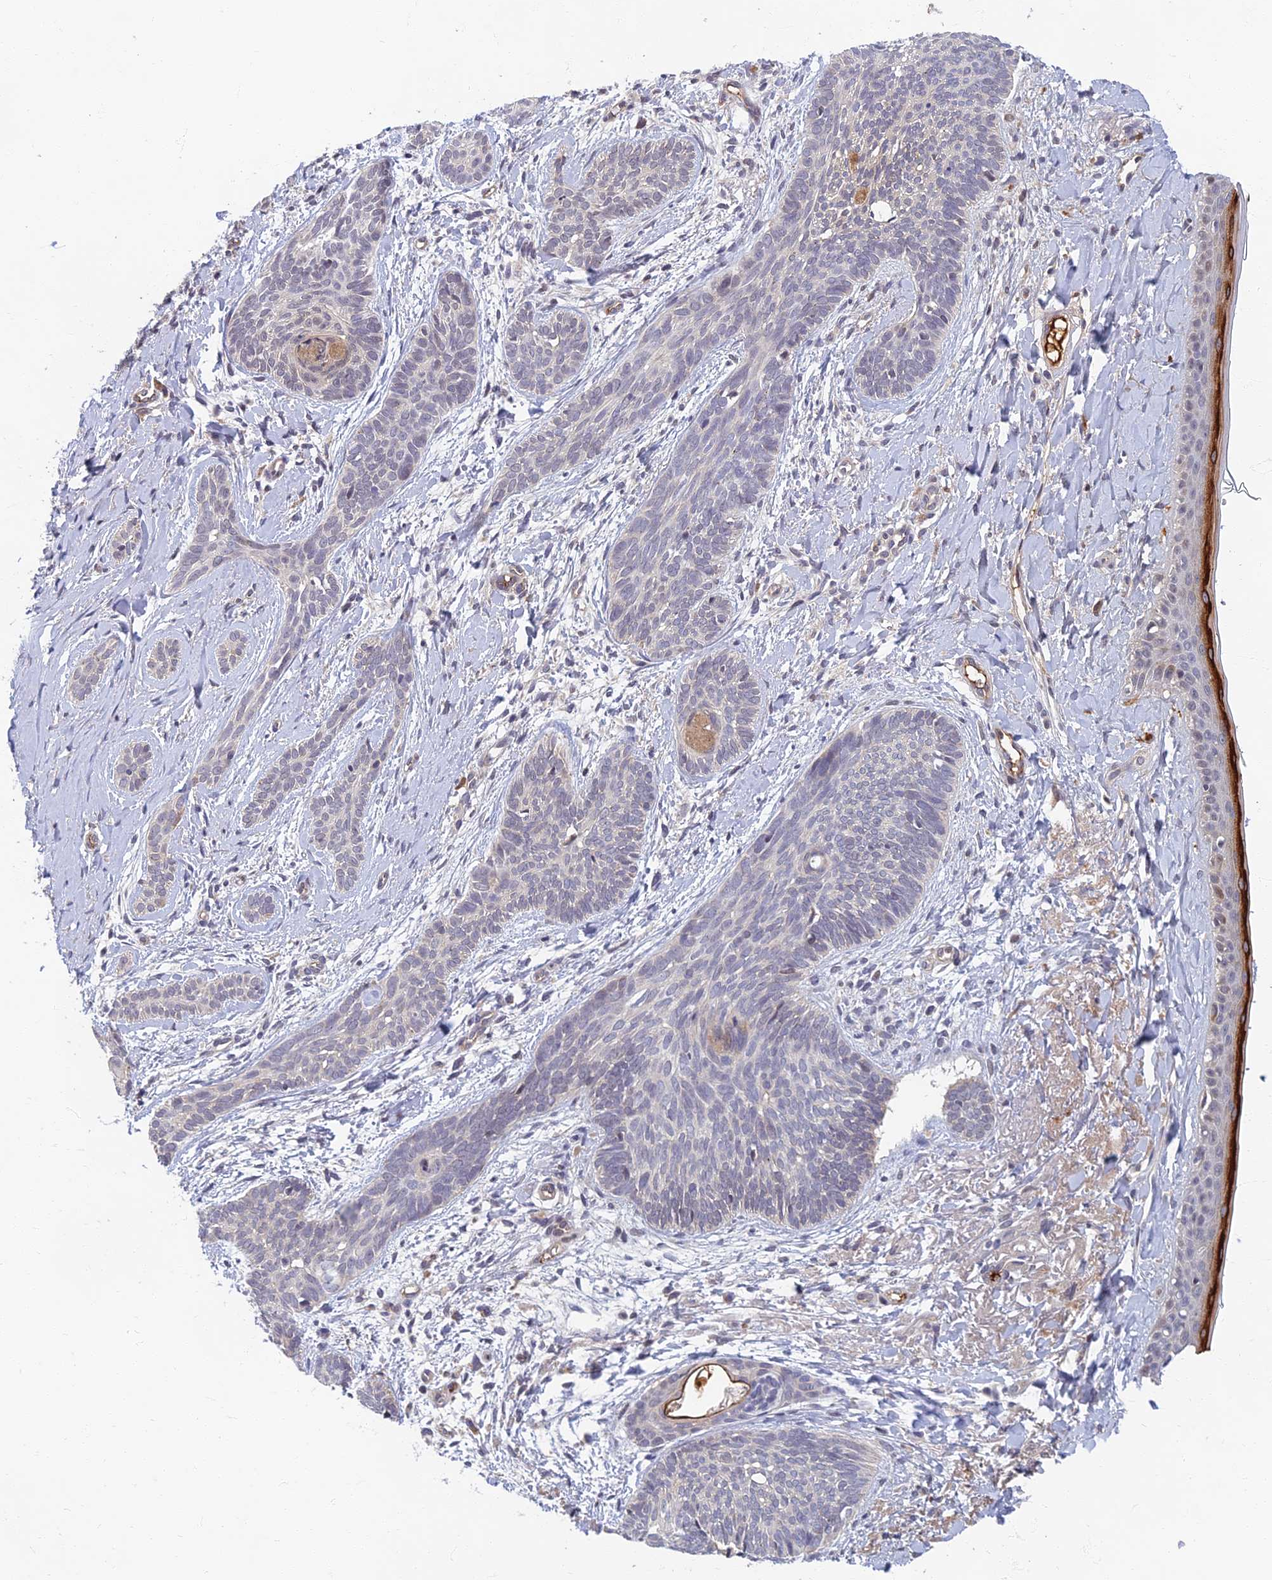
{"staining": {"intensity": "negative", "quantity": "none", "location": "none"}, "tissue": "skin cancer", "cell_type": "Tumor cells", "image_type": "cancer", "snomed": [{"axis": "morphology", "description": "Basal cell carcinoma"}, {"axis": "topography", "description": "Skin"}], "caption": "DAB immunohistochemical staining of basal cell carcinoma (skin) demonstrates no significant staining in tumor cells. The staining is performed using DAB (3,3'-diaminobenzidine) brown chromogen with nuclei counter-stained in using hematoxylin.", "gene": "EARS2", "patient": {"sex": "female", "age": 81}}